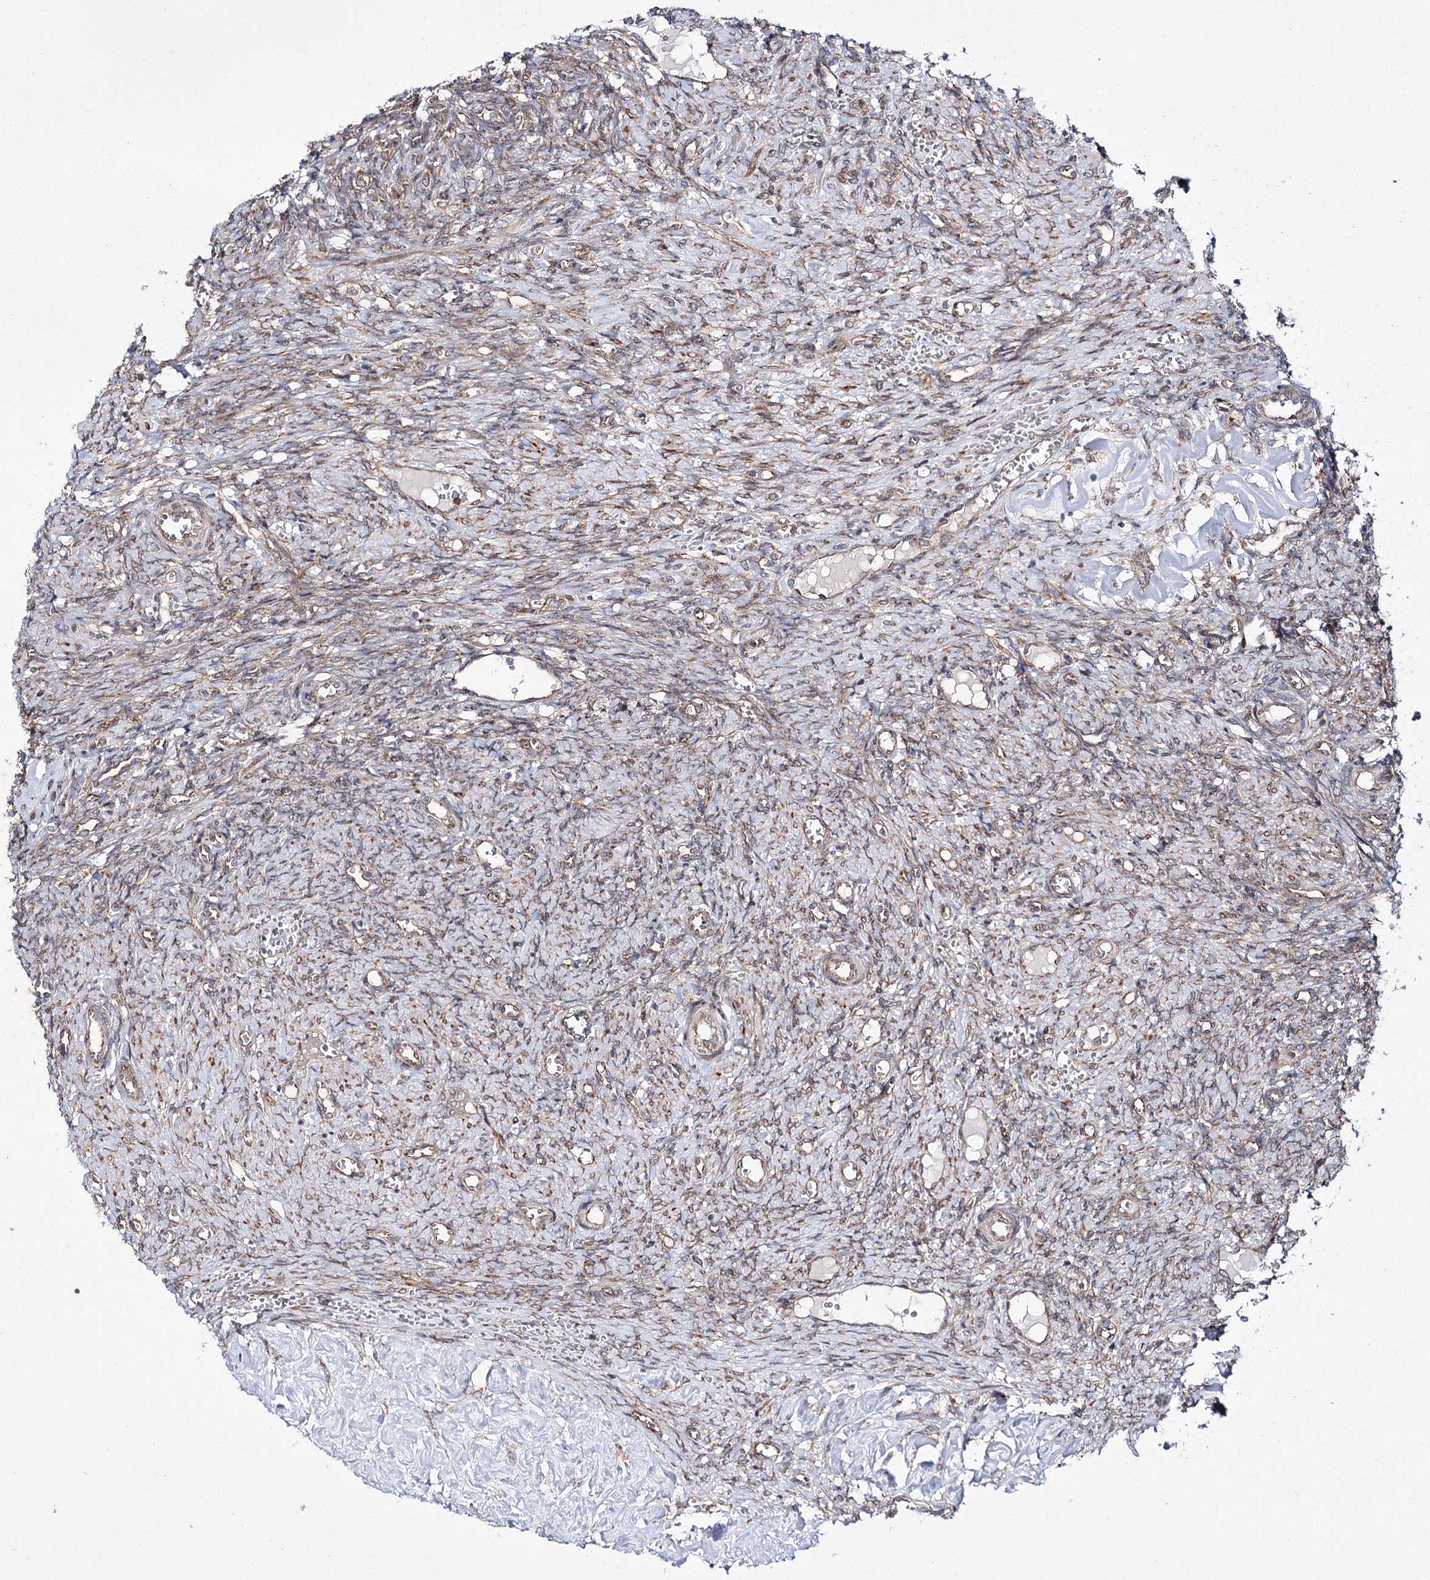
{"staining": {"intensity": "moderate", "quantity": ">75%", "location": "cytoplasmic/membranous"}, "tissue": "ovary", "cell_type": "Follicle cells", "image_type": "normal", "snomed": [{"axis": "morphology", "description": "Normal tissue, NOS"}, {"axis": "topography", "description": "Ovary"}], "caption": "Moderate cytoplasmic/membranous positivity is present in about >75% of follicle cells in unremarkable ovary.", "gene": "VWA2", "patient": {"sex": "female", "age": 41}}